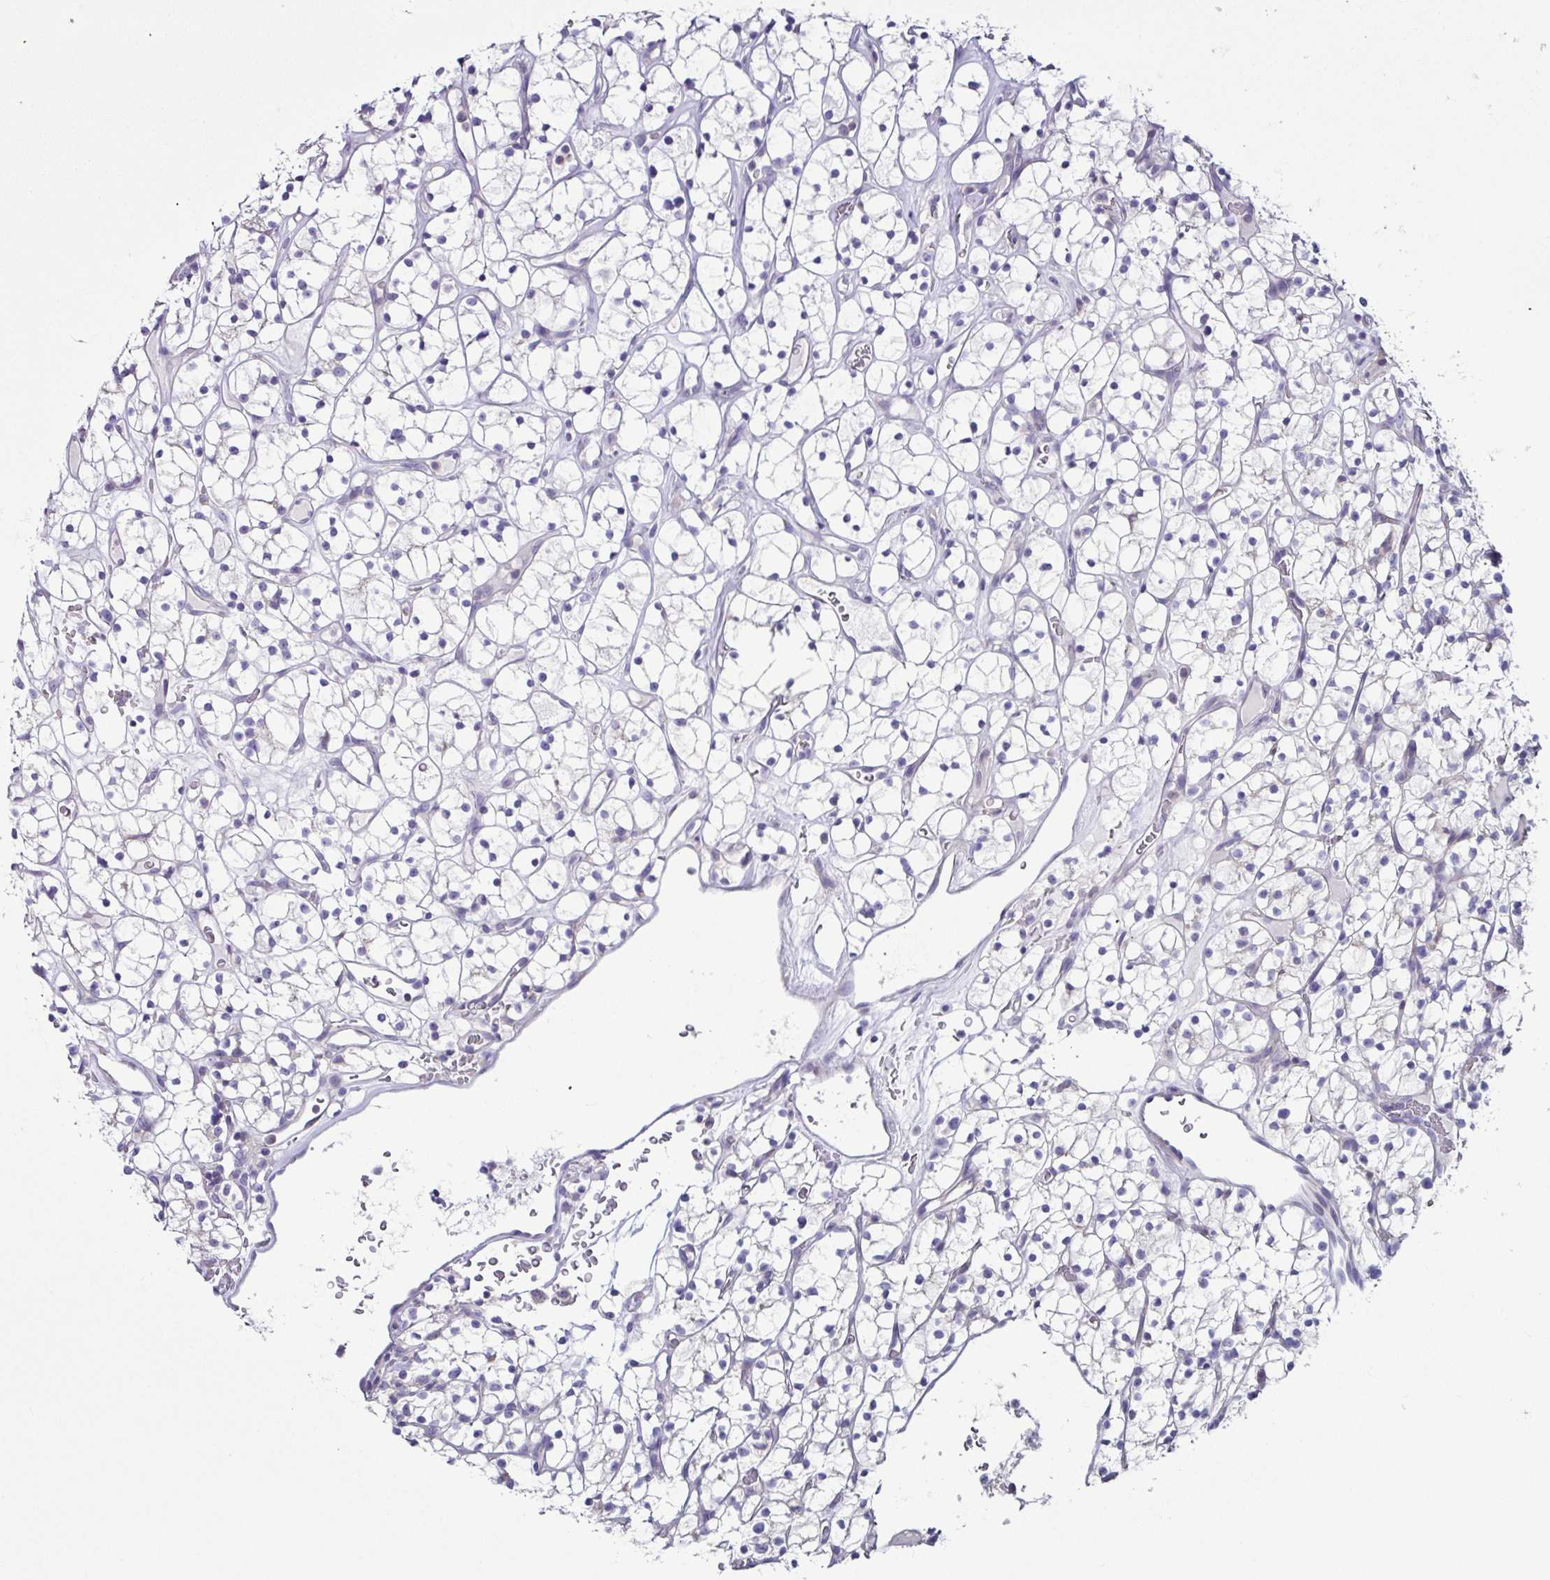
{"staining": {"intensity": "negative", "quantity": "none", "location": "none"}, "tissue": "renal cancer", "cell_type": "Tumor cells", "image_type": "cancer", "snomed": [{"axis": "morphology", "description": "Adenocarcinoma, NOS"}, {"axis": "topography", "description": "Kidney"}], "caption": "Adenocarcinoma (renal) stained for a protein using immunohistochemistry (IHC) displays no staining tumor cells.", "gene": "D2HGDH", "patient": {"sex": "female", "age": 64}}